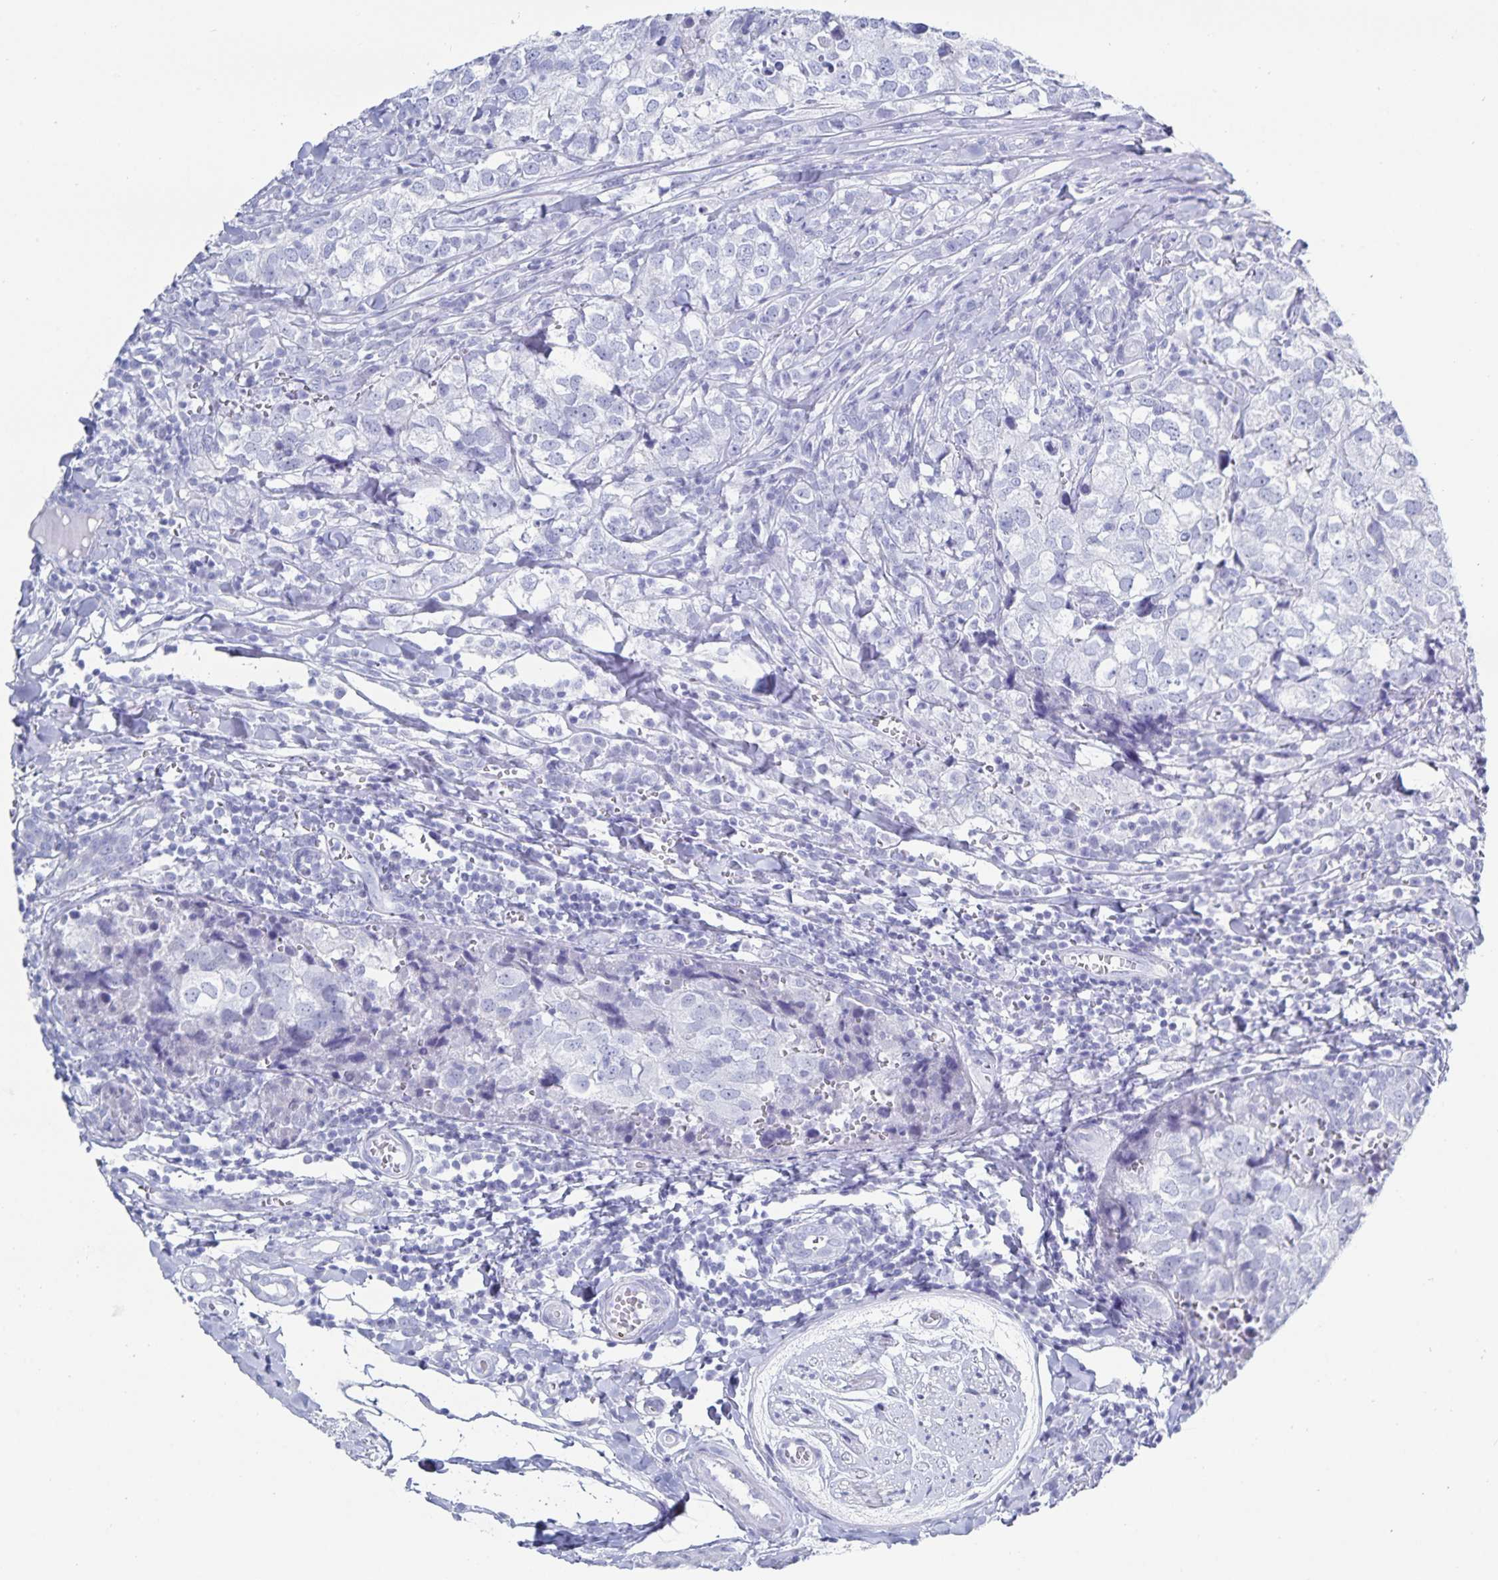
{"staining": {"intensity": "negative", "quantity": "none", "location": "none"}, "tissue": "breast cancer", "cell_type": "Tumor cells", "image_type": "cancer", "snomed": [{"axis": "morphology", "description": "Duct carcinoma"}, {"axis": "topography", "description": "Breast"}], "caption": "This is an IHC micrograph of human intraductal carcinoma (breast). There is no expression in tumor cells.", "gene": "C19orf73", "patient": {"sex": "female", "age": 30}}